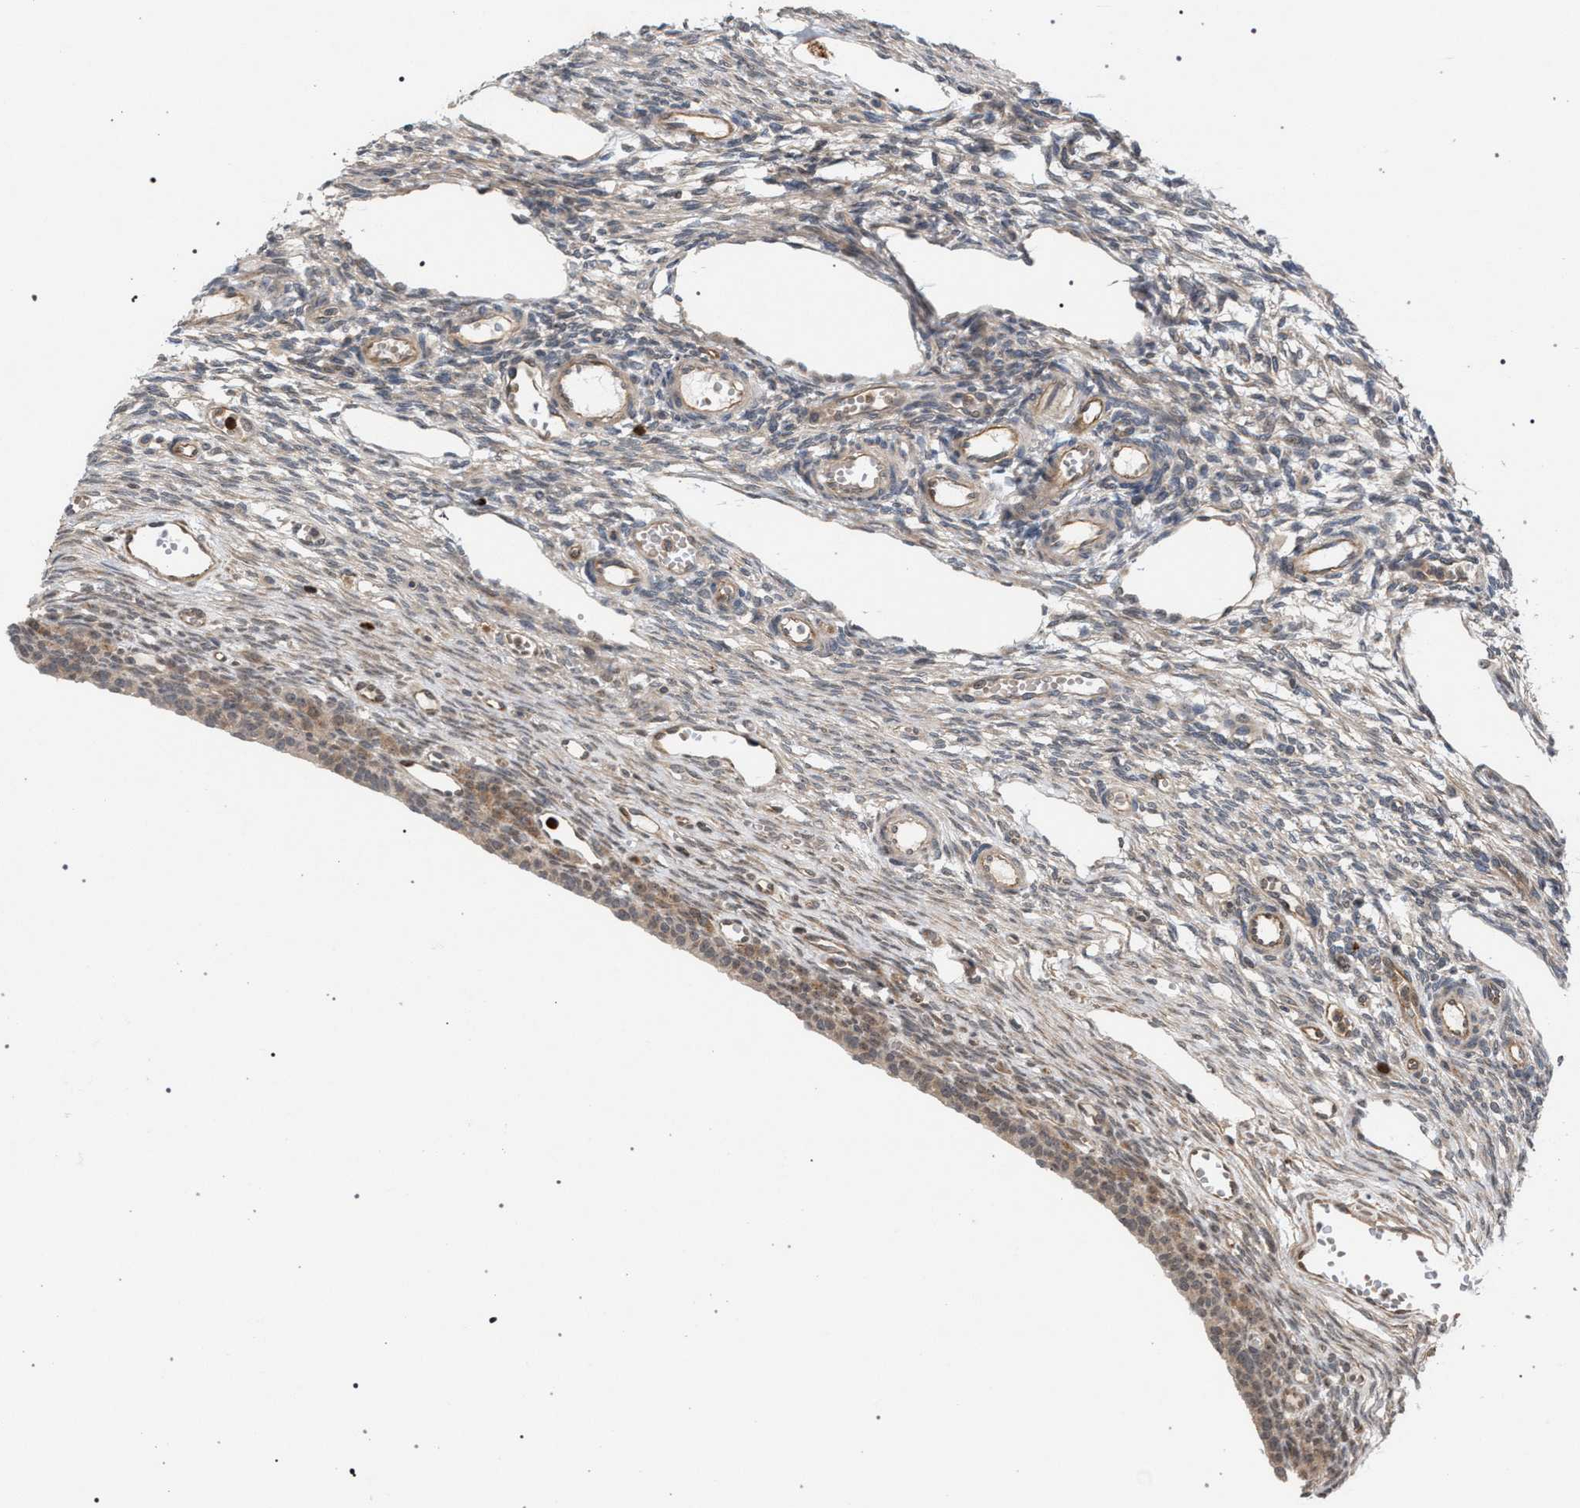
{"staining": {"intensity": "weak", "quantity": "<25%", "location": "cytoplasmic/membranous"}, "tissue": "ovary", "cell_type": "Ovarian stroma cells", "image_type": "normal", "snomed": [{"axis": "morphology", "description": "Normal tissue, NOS"}, {"axis": "topography", "description": "Ovary"}], "caption": "DAB (3,3'-diaminobenzidine) immunohistochemical staining of benign human ovary shows no significant expression in ovarian stroma cells. (DAB (3,3'-diaminobenzidine) immunohistochemistry with hematoxylin counter stain).", "gene": "IRAK4", "patient": {"sex": "female", "age": 33}}